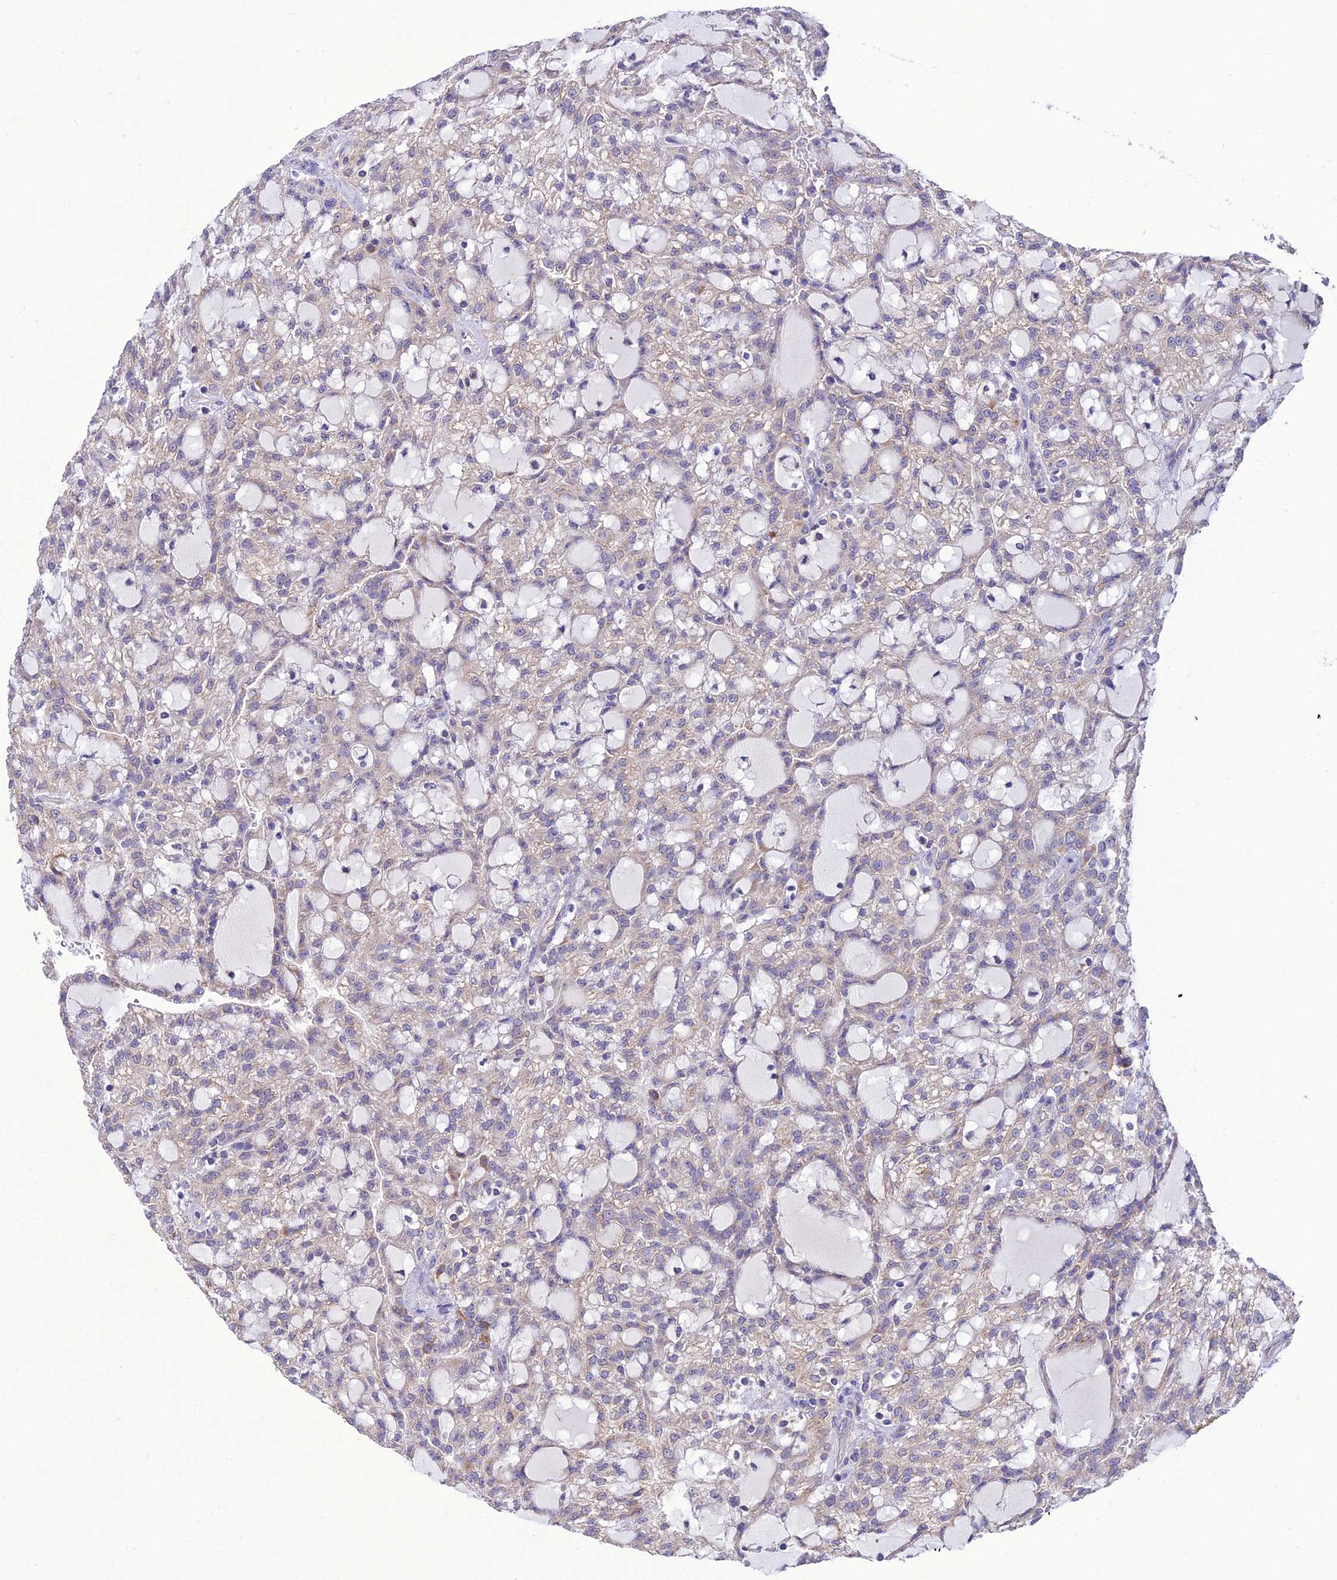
{"staining": {"intensity": "negative", "quantity": "none", "location": "none"}, "tissue": "renal cancer", "cell_type": "Tumor cells", "image_type": "cancer", "snomed": [{"axis": "morphology", "description": "Adenocarcinoma, NOS"}, {"axis": "topography", "description": "Kidney"}], "caption": "Human renal adenocarcinoma stained for a protein using IHC demonstrates no expression in tumor cells.", "gene": "HOGA1", "patient": {"sex": "male", "age": 63}}